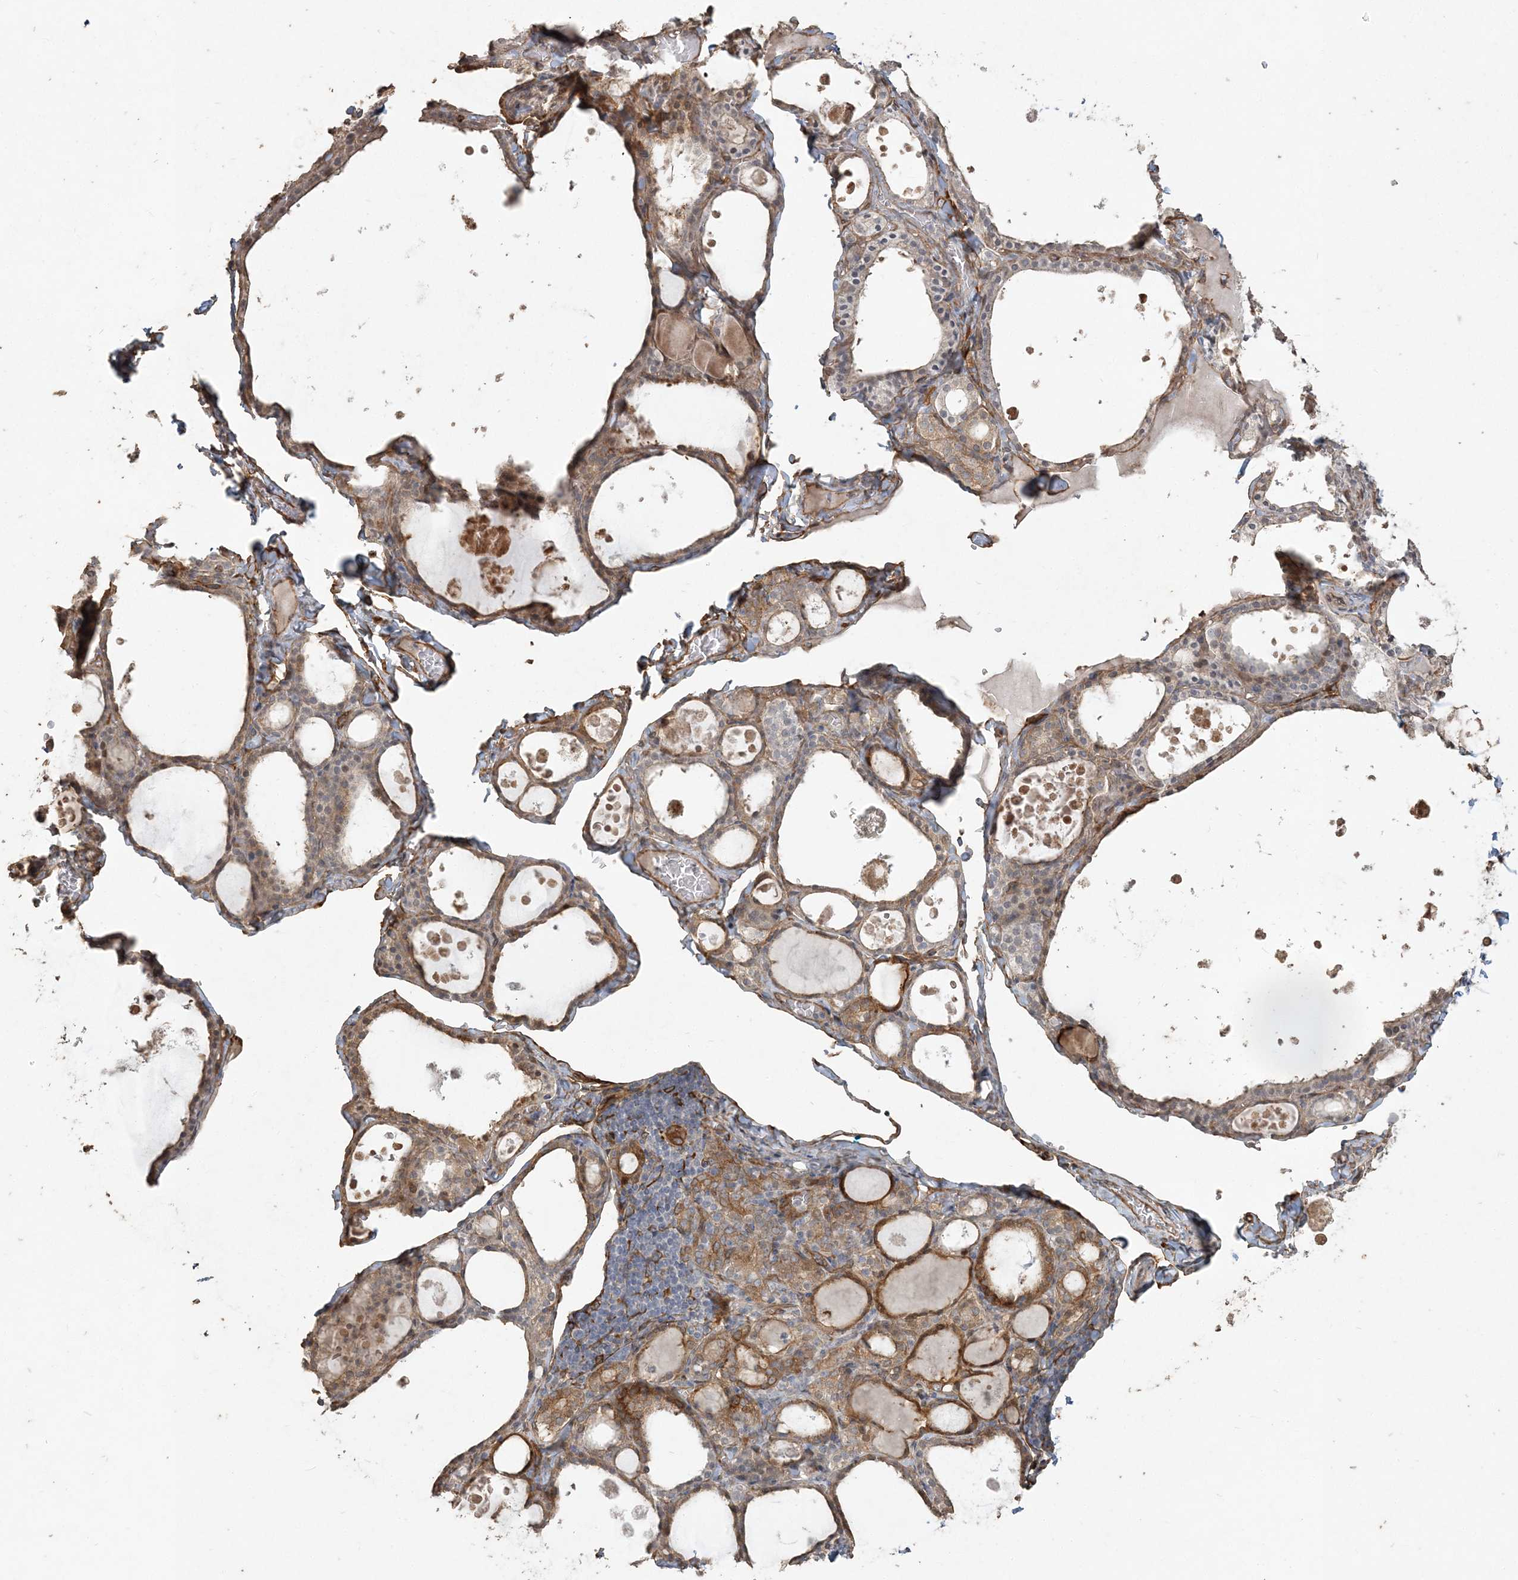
{"staining": {"intensity": "moderate", "quantity": "25%-75%", "location": "cytoplasmic/membranous"}, "tissue": "thyroid gland", "cell_type": "Glandular cells", "image_type": "normal", "snomed": [{"axis": "morphology", "description": "Normal tissue, NOS"}, {"axis": "topography", "description": "Thyroid gland"}], "caption": "IHC photomicrograph of normal thyroid gland stained for a protein (brown), which reveals medium levels of moderate cytoplasmic/membranous staining in approximately 25%-75% of glandular cells.", "gene": "RNF145", "patient": {"sex": "male", "age": 56}}